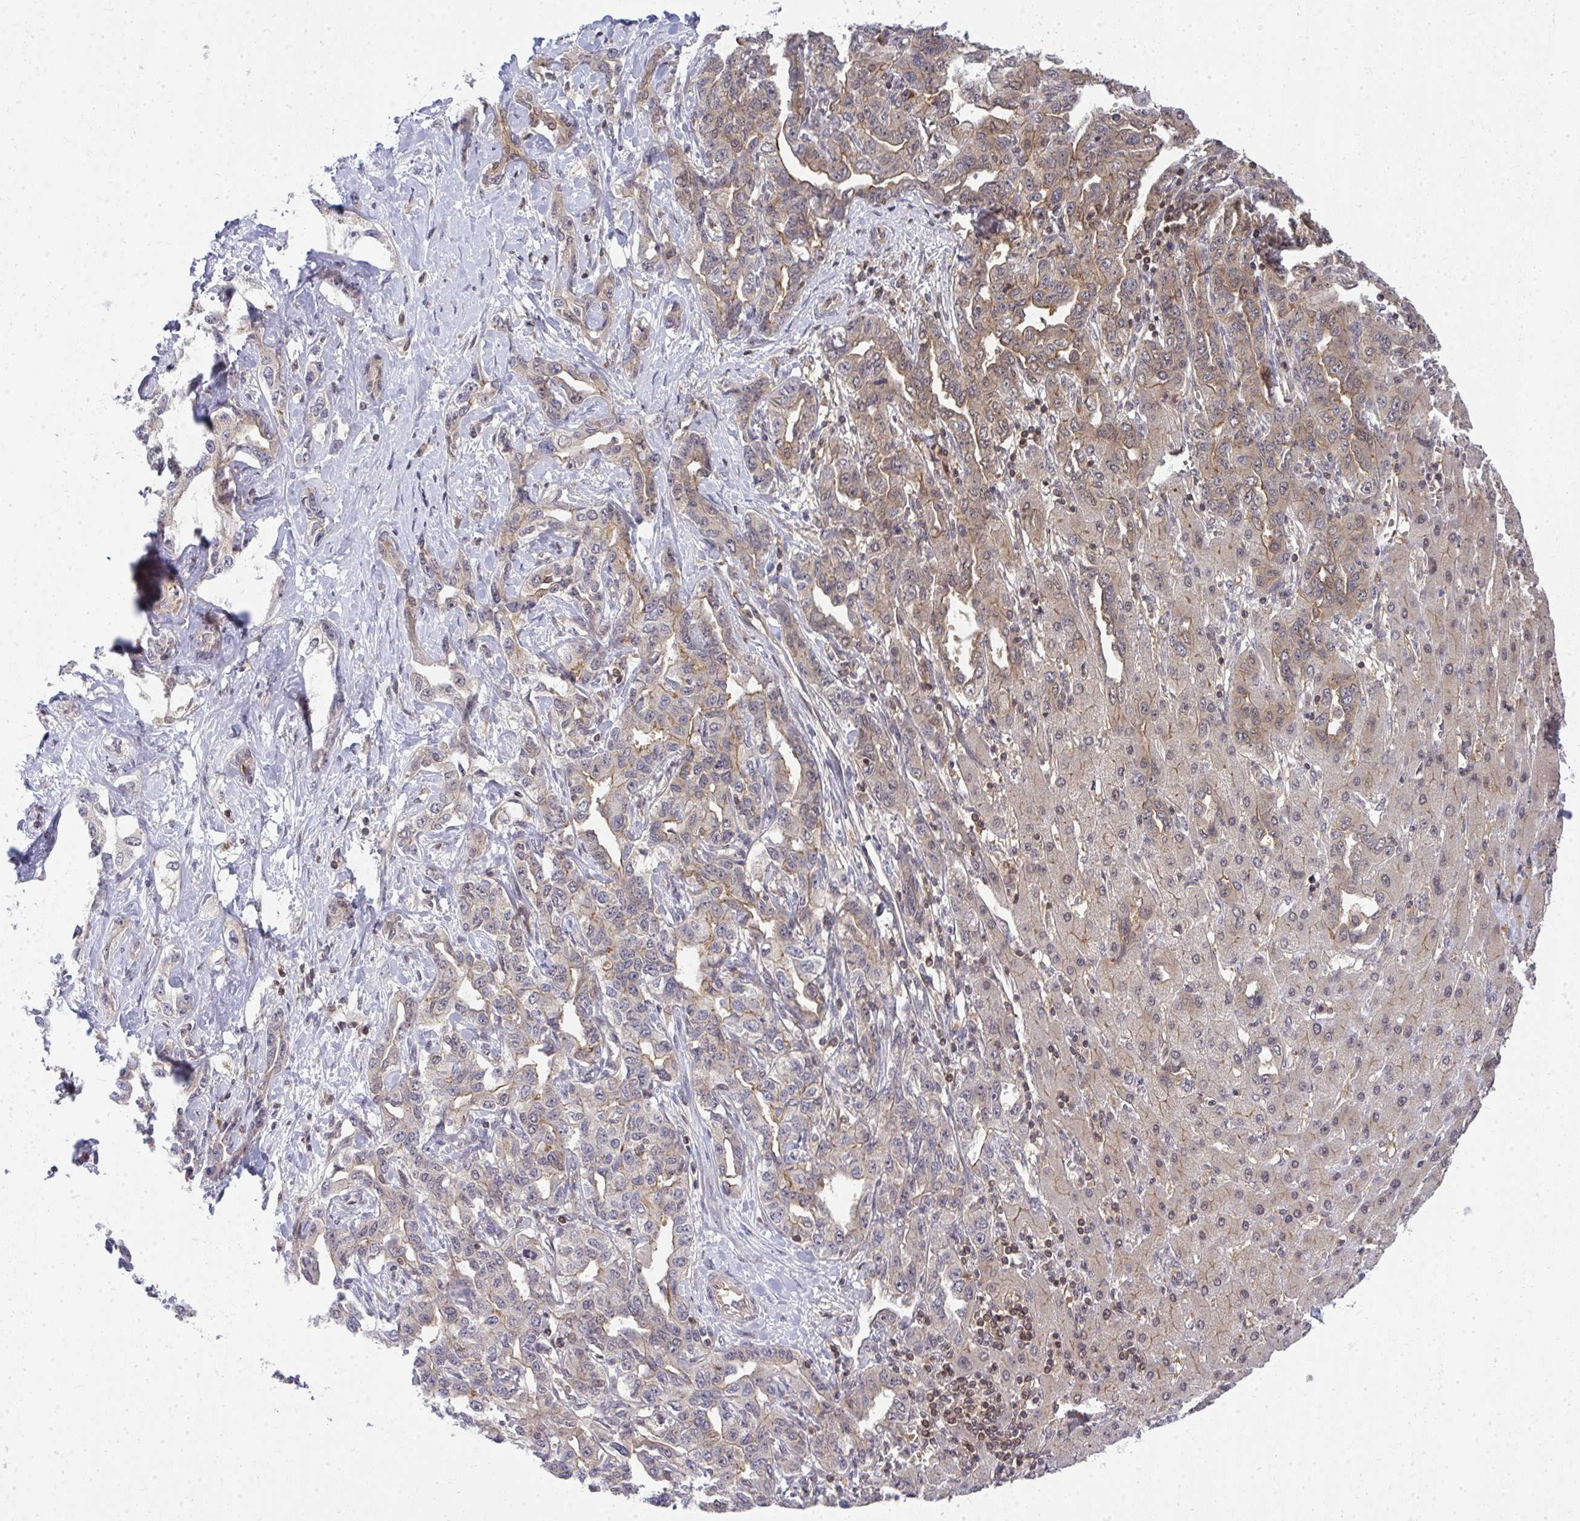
{"staining": {"intensity": "weak", "quantity": "25%-75%", "location": "cytoplasmic/membranous"}, "tissue": "liver cancer", "cell_type": "Tumor cells", "image_type": "cancer", "snomed": [{"axis": "morphology", "description": "Cholangiocarcinoma"}, {"axis": "topography", "description": "Liver"}], "caption": "This micrograph reveals IHC staining of cholangiocarcinoma (liver), with low weak cytoplasmic/membranous positivity in approximately 25%-75% of tumor cells.", "gene": "HDHD2", "patient": {"sex": "male", "age": 59}}